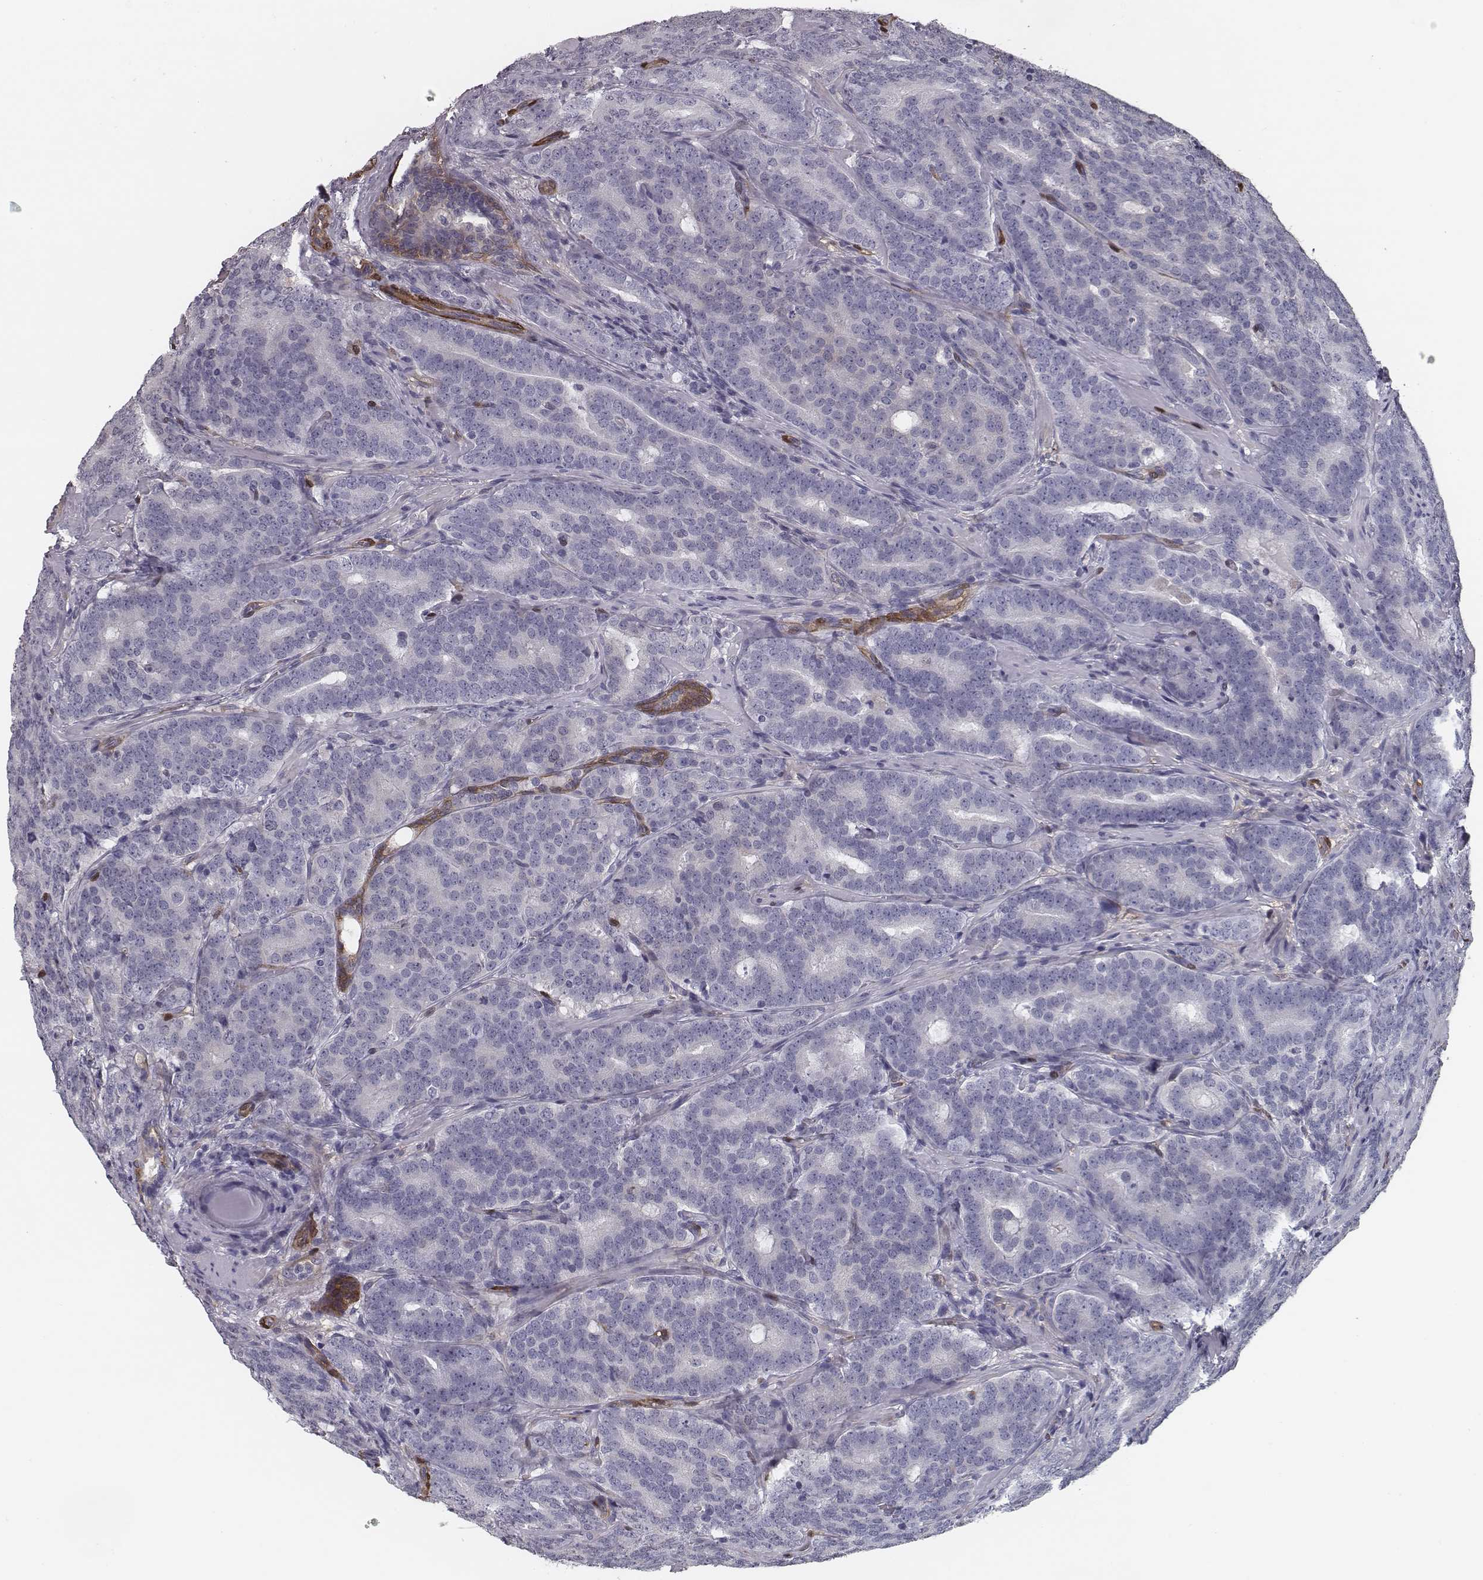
{"staining": {"intensity": "negative", "quantity": "none", "location": "none"}, "tissue": "prostate cancer", "cell_type": "Tumor cells", "image_type": "cancer", "snomed": [{"axis": "morphology", "description": "Adenocarcinoma, NOS"}, {"axis": "topography", "description": "Prostate"}], "caption": "Prostate cancer stained for a protein using IHC shows no expression tumor cells.", "gene": "ISYNA1", "patient": {"sex": "male", "age": 71}}